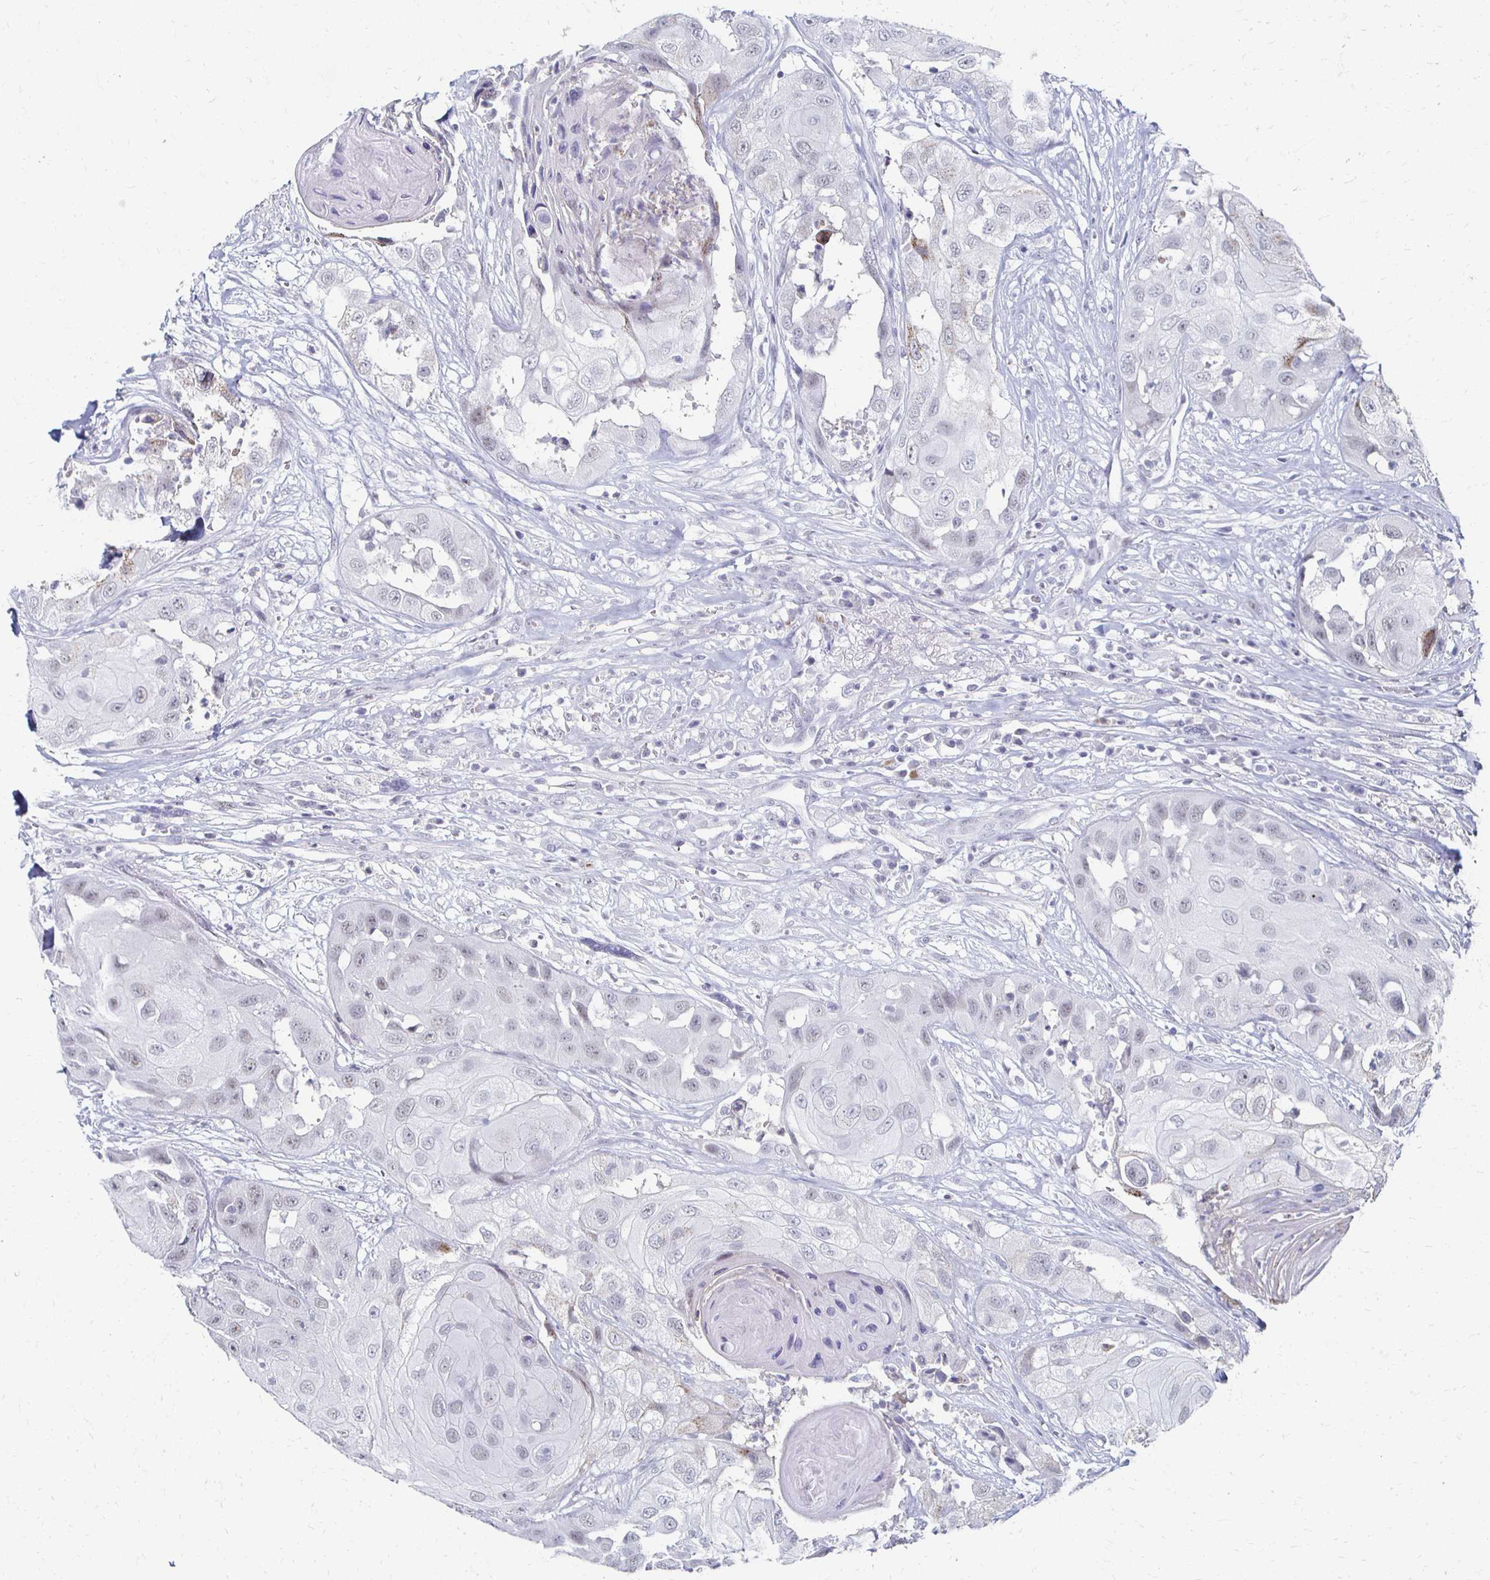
{"staining": {"intensity": "negative", "quantity": "none", "location": "none"}, "tissue": "head and neck cancer", "cell_type": "Tumor cells", "image_type": "cancer", "snomed": [{"axis": "morphology", "description": "Squamous cell carcinoma, NOS"}, {"axis": "topography", "description": "Head-Neck"}], "caption": "The image shows no staining of tumor cells in head and neck cancer (squamous cell carcinoma).", "gene": "CXCR2", "patient": {"sex": "male", "age": 83}}